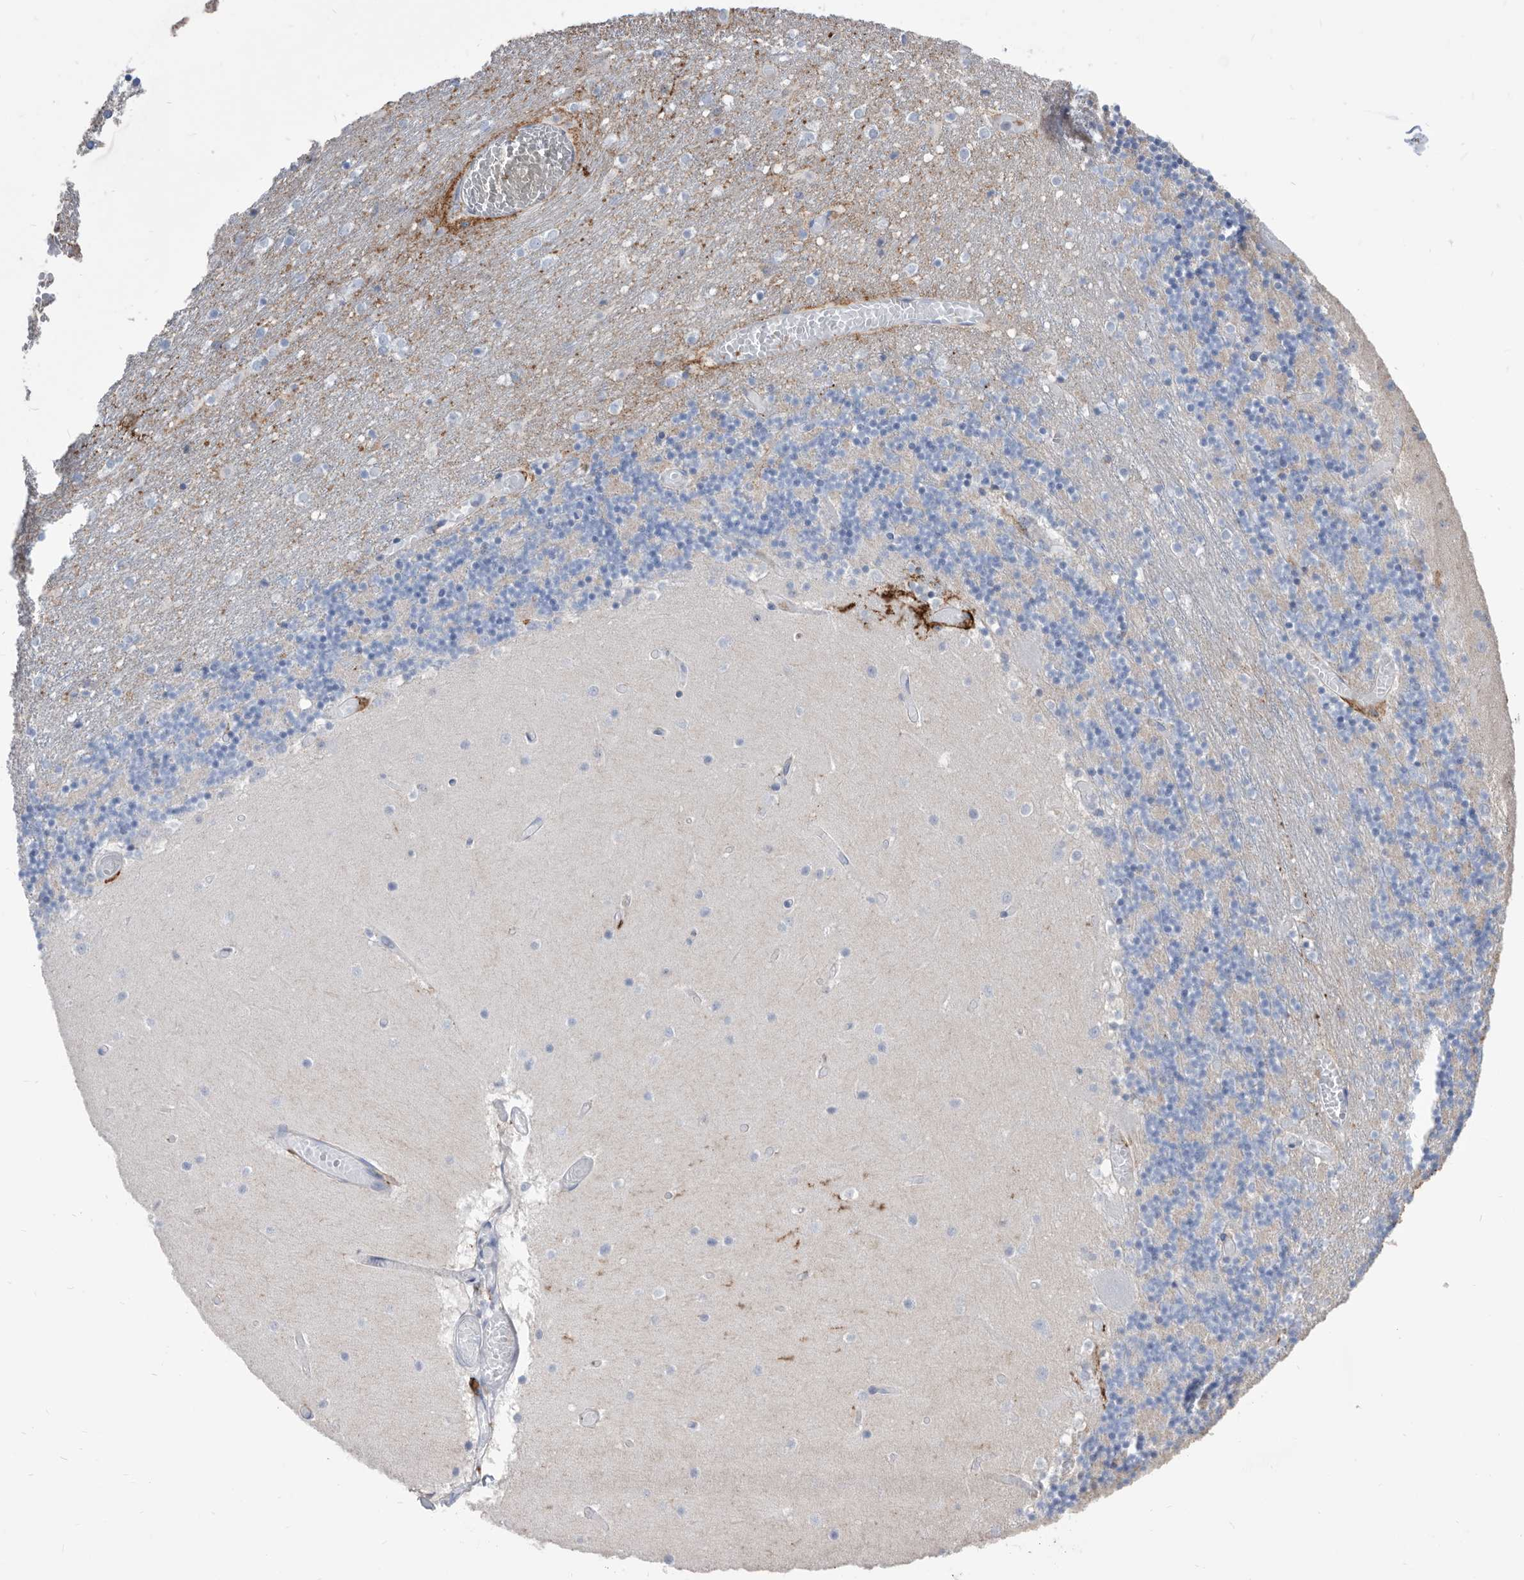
{"staining": {"intensity": "negative", "quantity": "none", "location": "none"}, "tissue": "cerebellum", "cell_type": "Cells in granular layer", "image_type": "normal", "snomed": [{"axis": "morphology", "description": "Normal tissue, NOS"}, {"axis": "topography", "description": "Cerebellum"}], "caption": "DAB immunohistochemical staining of normal human cerebellum displays no significant expression in cells in granular layer.", "gene": "MS4A4A", "patient": {"sex": "female", "age": 28}}